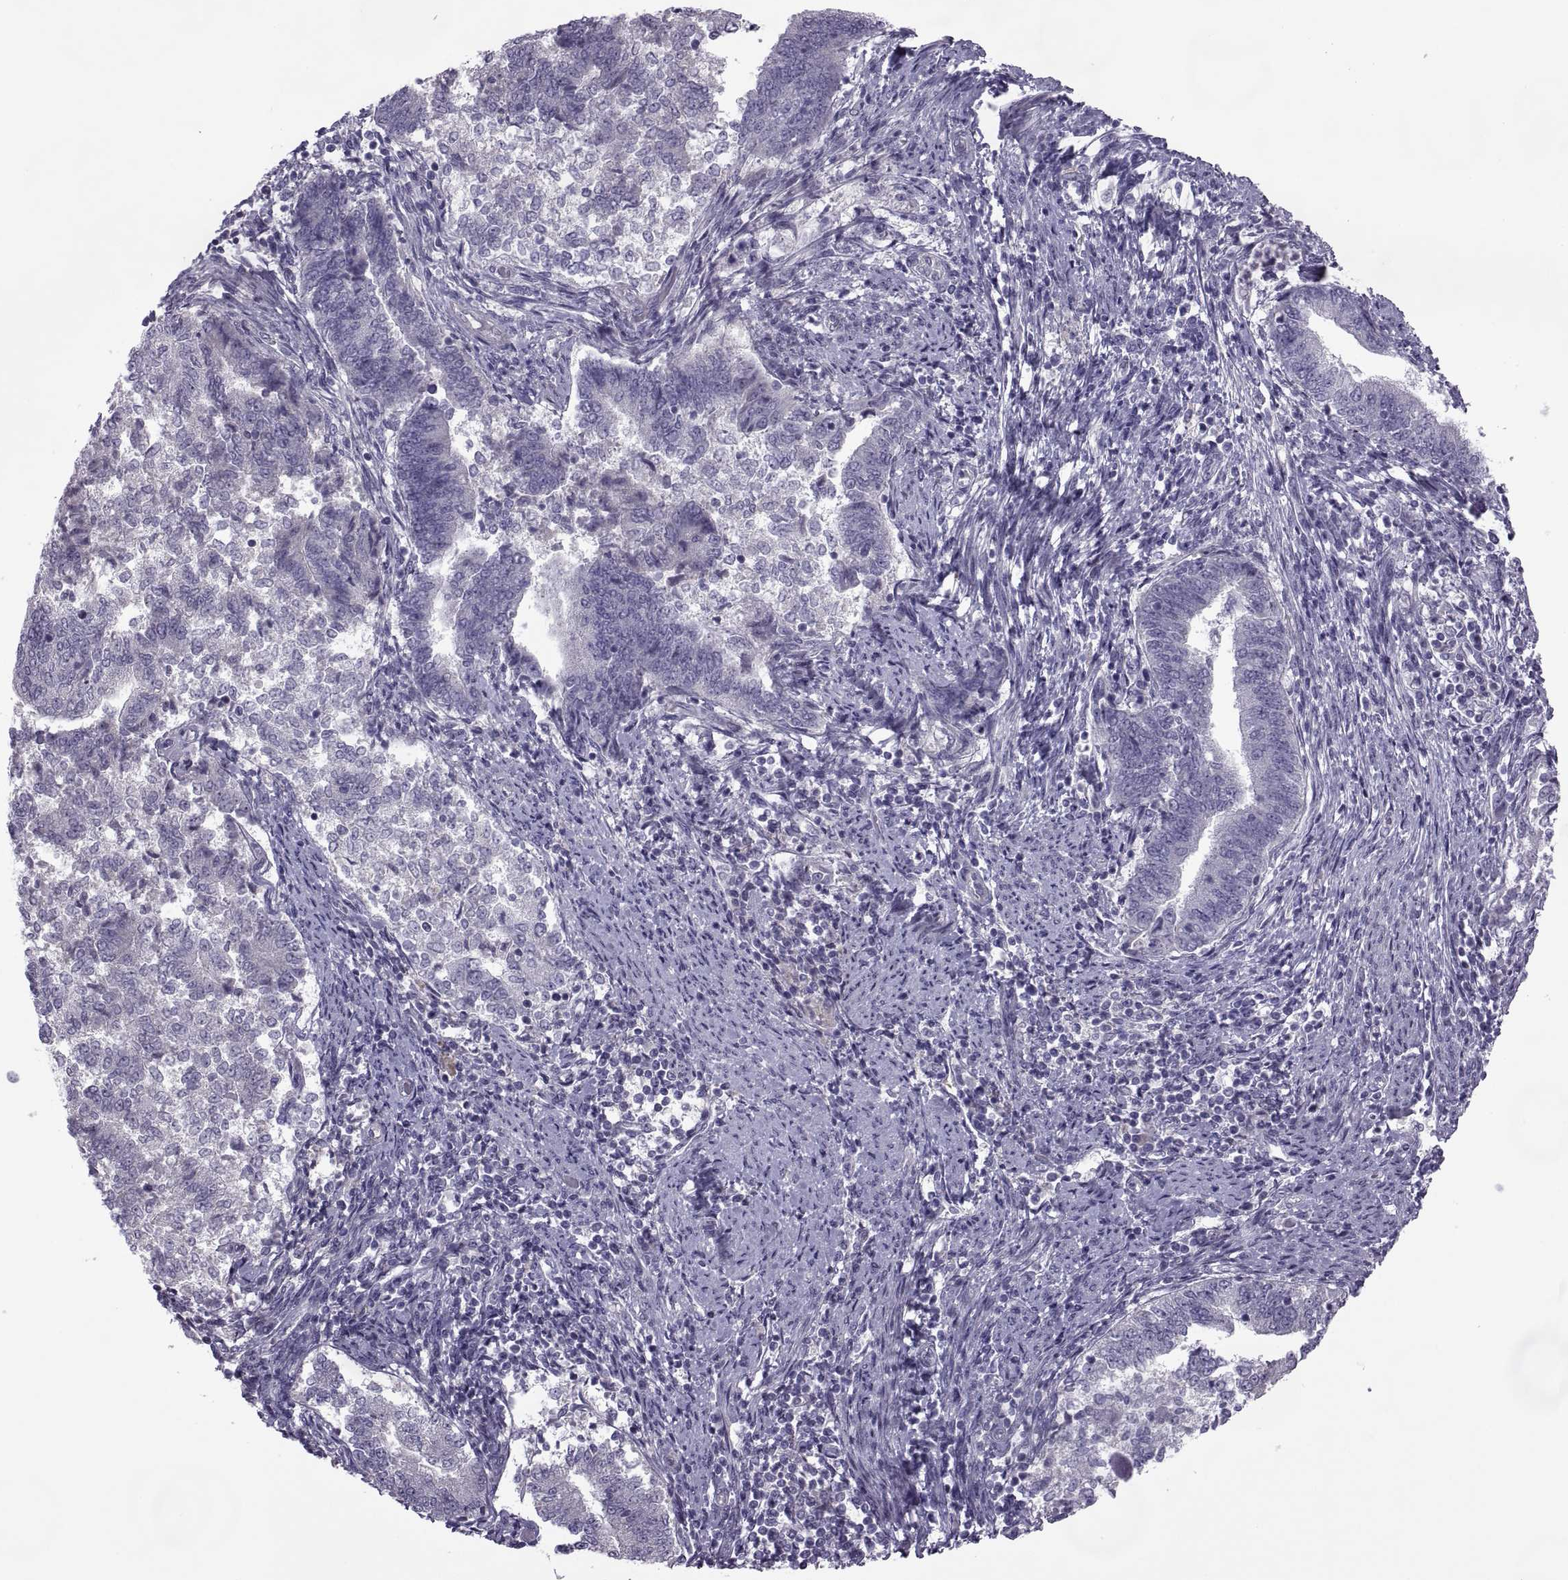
{"staining": {"intensity": "negative", "quantity": "none", "location": "none"}, "tissue": "endometrial cancer", "cell_type": "Tumor cells", "image_type": "cancer", "snomed": [{"axis": "morphology", "description": "Adenocarcinoma, NOS"}, {"axis": "topography", "description": "Endometrium"}], "caption": "A histopathology image of endometrial cancer stained for a protein exhibits no brown staining in tumor cells.", "gene": "ODF3", "patient": {"sex": "female", "age": 65}}